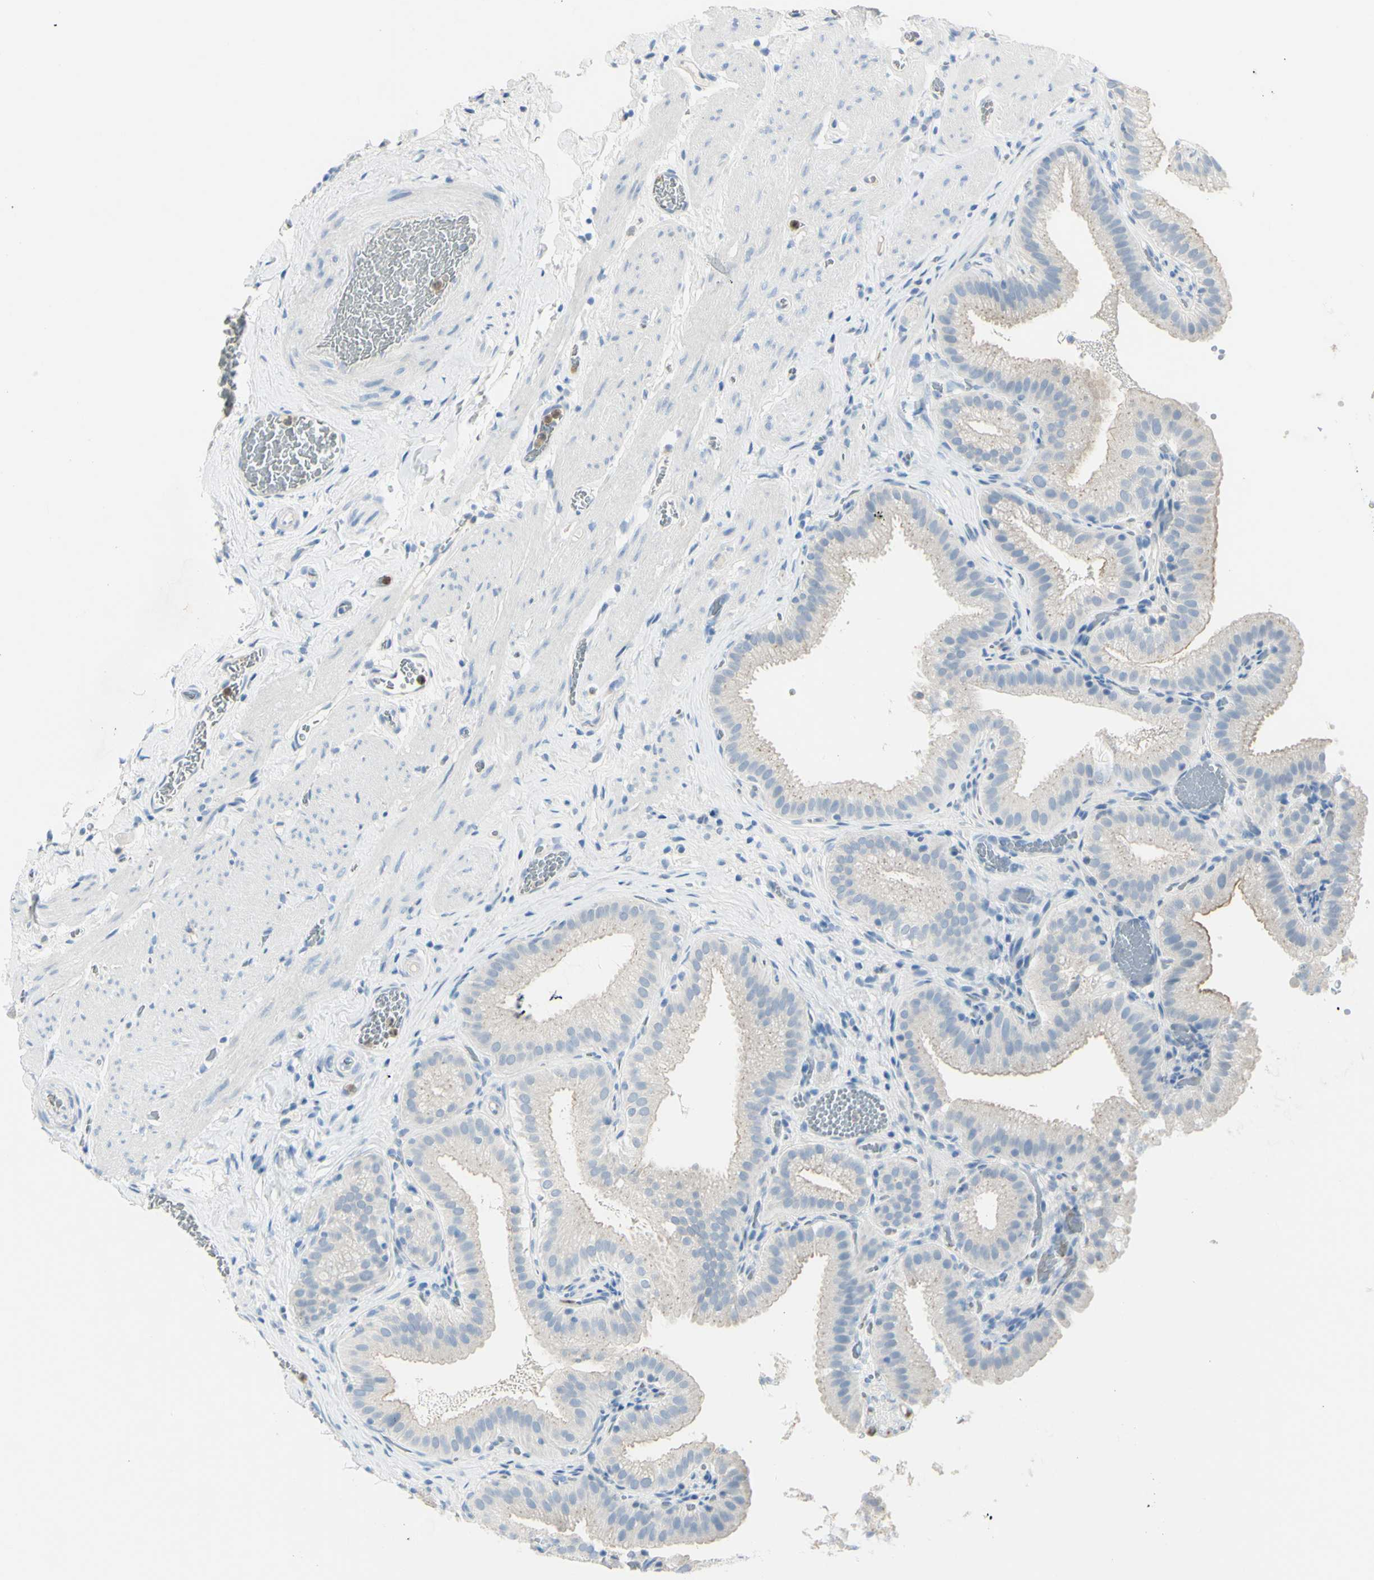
{"staining": {"intensity": "negative", "quantity": "none", "location": "none"}, "tissue": "gallbladder", "cell_type": "Glandular cells", "image_type": "normal", "snomed": [{"axis": "morphology", "description": "Normal tissue, NOS"}, {"axis": "topography", "description": "Gallbladder"}], "caption": "Immunohistochemistry of unremarkable human gallbladder reveals no expression in glandular cells.", "gene": "ZNF557", "patient": {"sex": "male", "age": 54}}